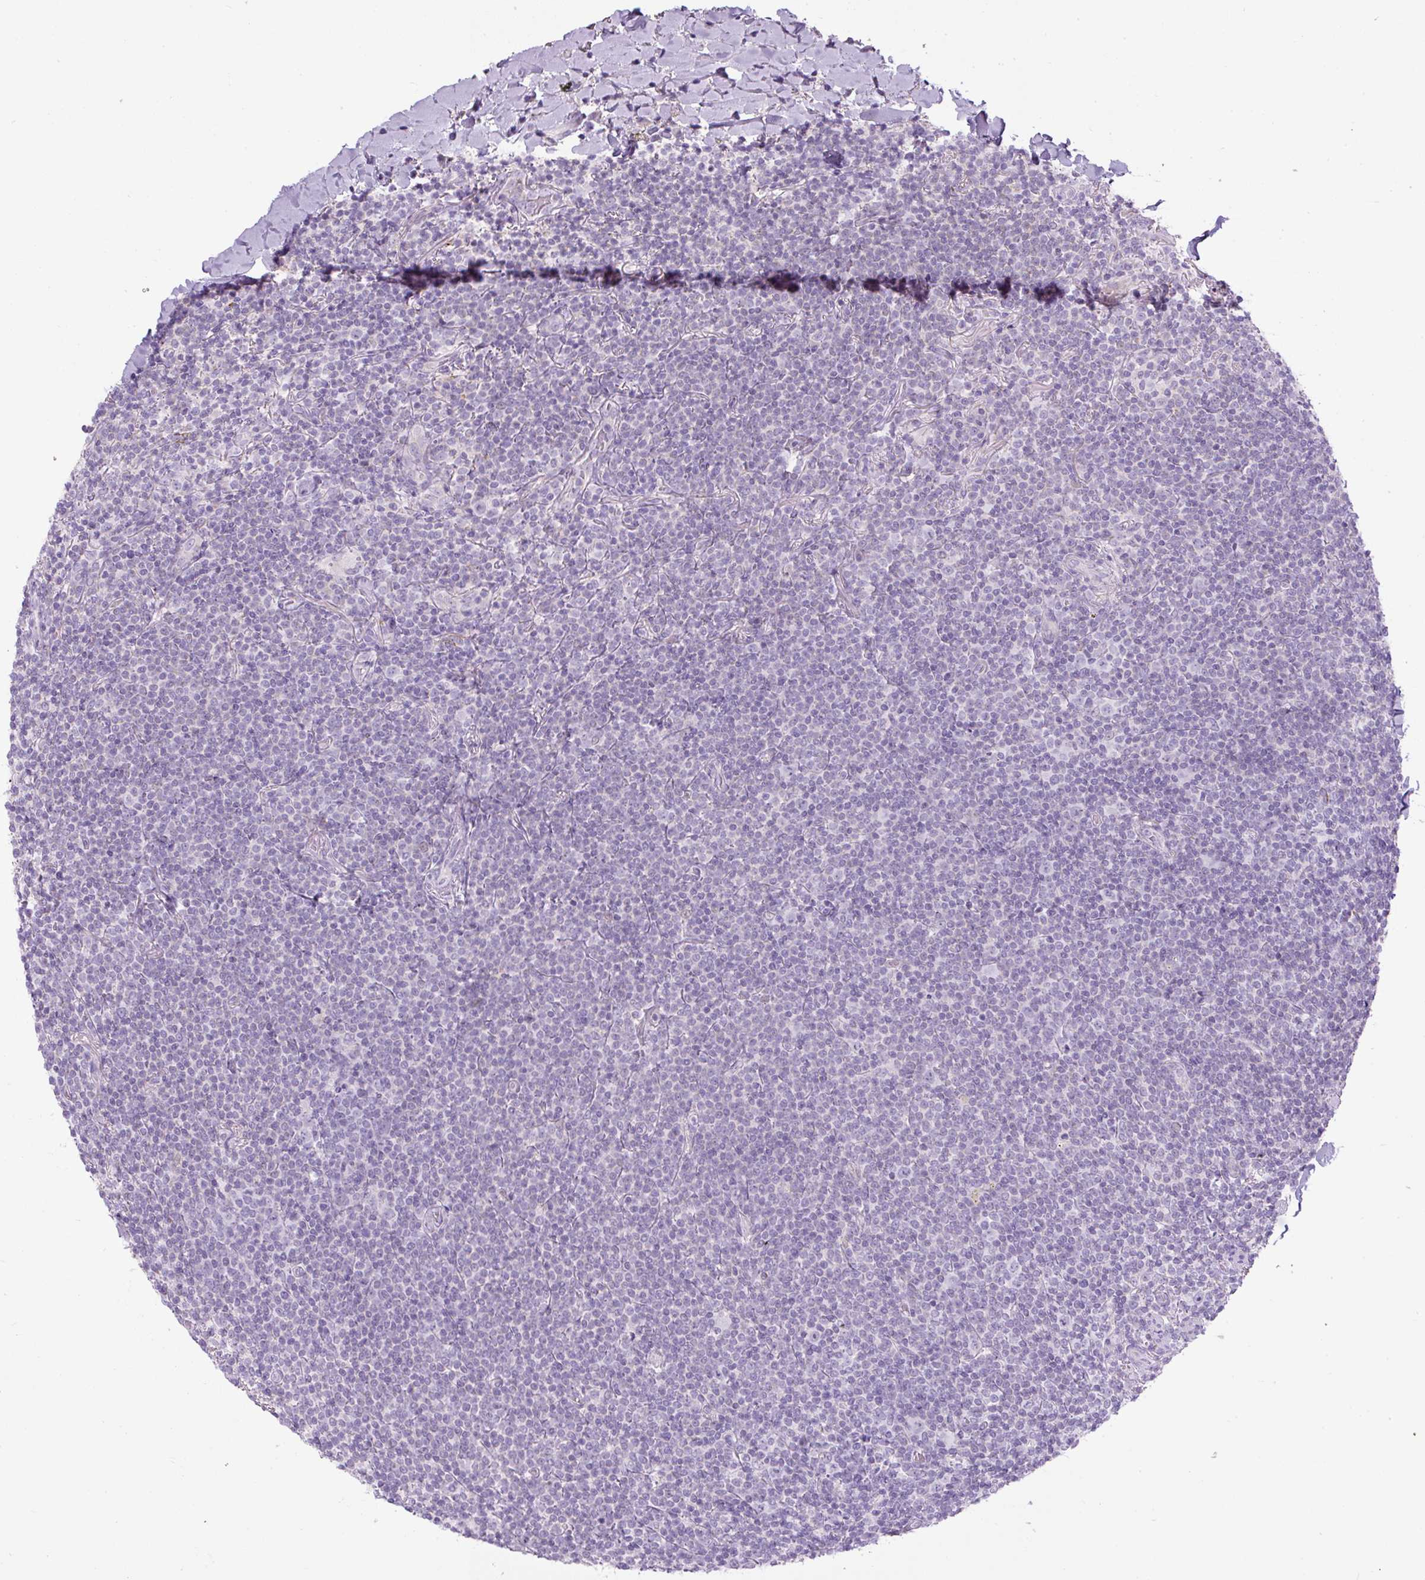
{"staining": {"intensity": "negative", "quantity": "none", "location": "none"}, "tissue": "lymphoma", "cell_type": "Tumor cells", "image_type": "cancer", "snomed": [{"axis": "morphology", "description": "Malignant lymphoma, non-Hodgkin's type, Low grade"}, {"axis": "topography", "description": "Lung"}], "caption": "The histopathology image displays no staining of tumor cells in low-grade malignant lymphoma, non-Hodgkin's type. (DAB immunohistochemistry with hematoxylin counter stain).", "gene": "FGFBP3", "patient": {"sex": "female", "age": 71}}